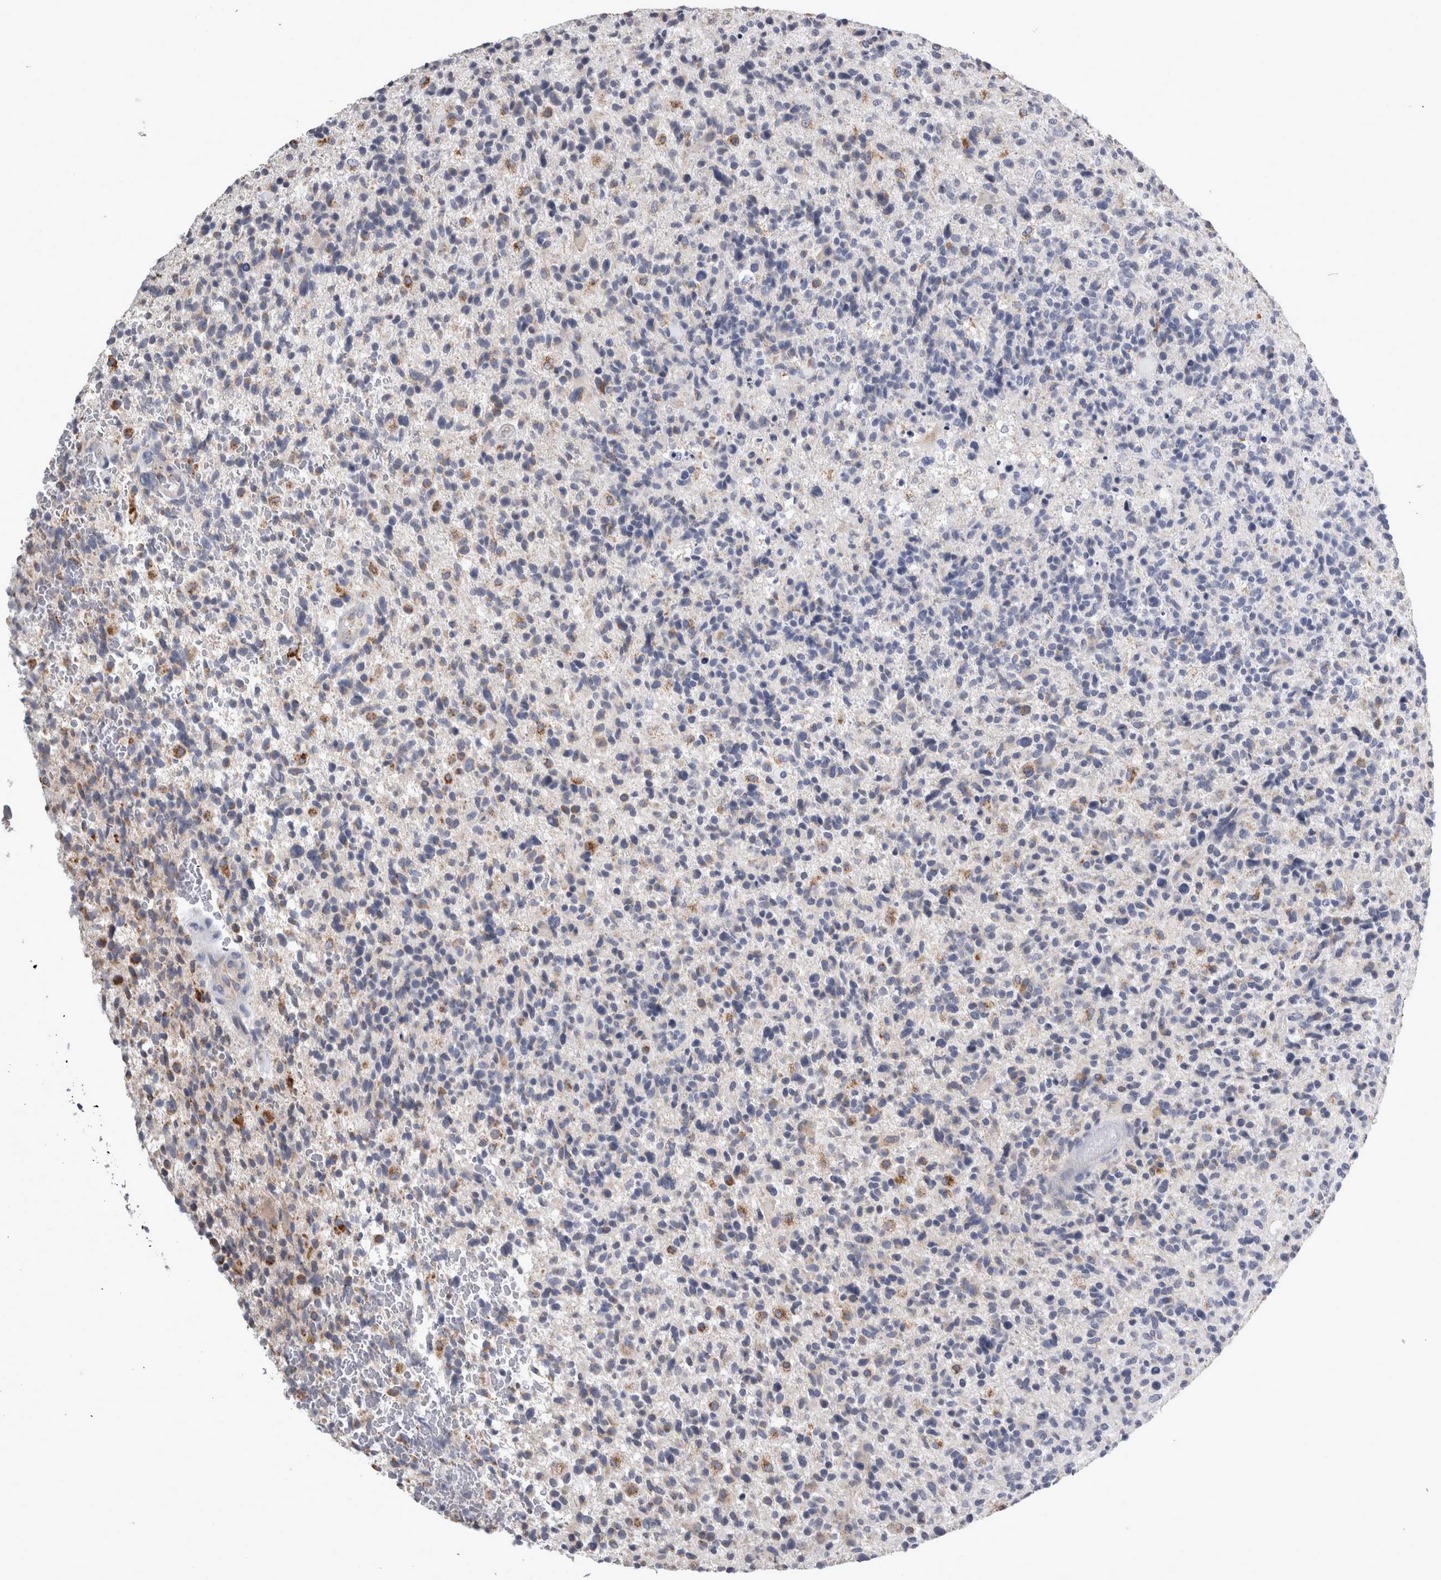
{"staining": {"intensity": "moderate", "quantity": "<25%", "location": "cytoplasmic/membranous"}, "tissue": "glioma", "cell_type": "Tumor cells", "image_type": "cancer", "snomed": [{"axis": "morphology", "description": "Glioma, malignant, High grade"}, {"axis": "topography", "description": "Brain"}], "caption": "Protein analysis of glioma tissue displays moderate cytoplasmic/membranous expression in approximately <25% of tumor cells.", "gene": "TCAP", "patient": {"sex": "male", "age": 72}}